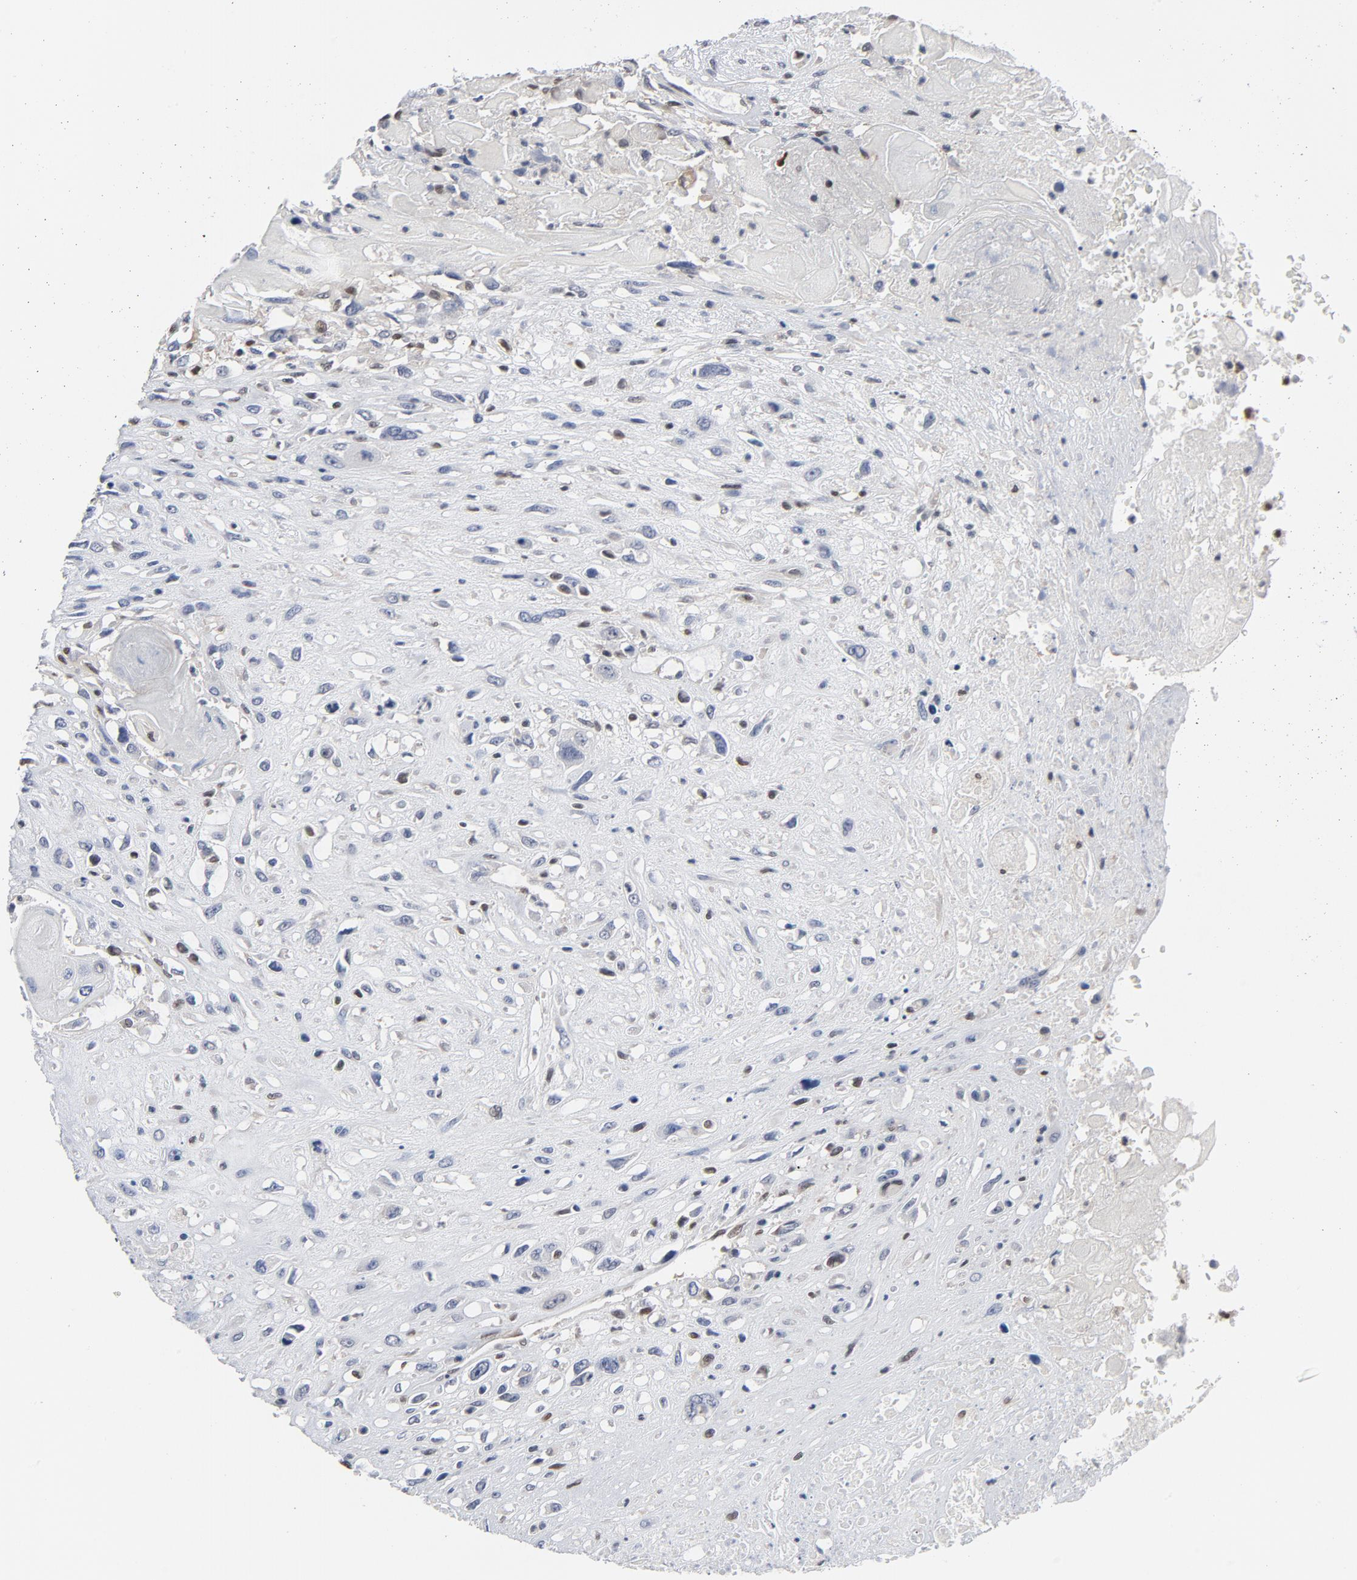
{"staining": {"intensity": "negative", "quantity": "none", "location": "none"}, "tissue": "head and neck cancer", "cell_type": "Tumor cells", "image_type": "cancer", "snomed": [{"axis": "morphology", "description": "Necrosis, NOS"}, {"axis": "morphology", "description": "Neoplasm, malignant, NOS"}, {"axis": "topography", "description": "Salivary gland"}, {"axis": "topography", "description": "Head-Neck"}], "caption": "This is a histopathology image of IHC staining of head and neck cancer, which shows no expression in tumor cells. (DAB IHC, high magnification).", "gene": "NFKB1", "patient": {"sex": "male", "age": 43}}